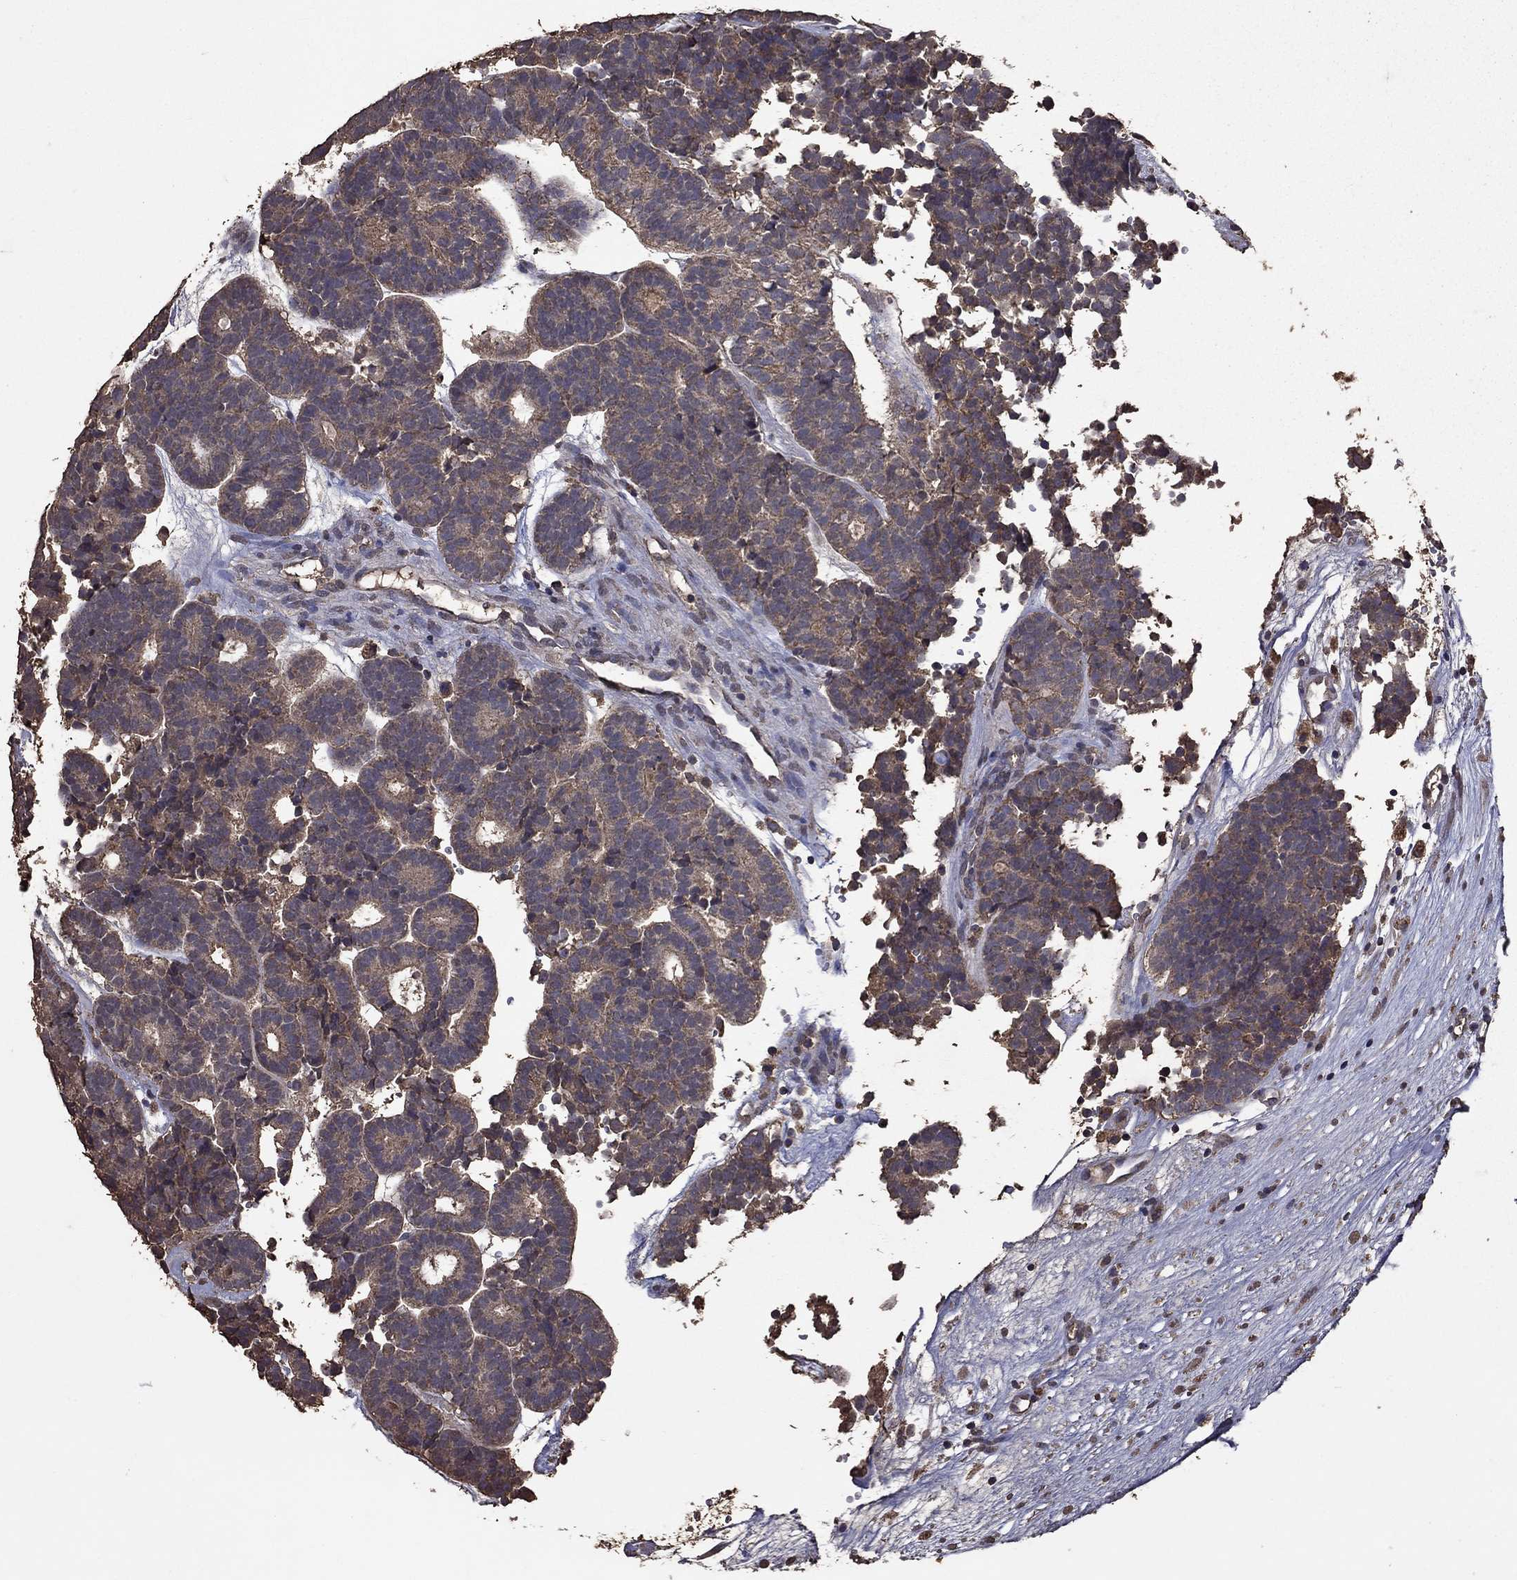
{"staining": {"intensity": "weak", "quantity": "25%-75%", "location": "cytoplasmic/membranous"}, "tissue": "head and neck cancer", "cell_type": "Tumor cells", "image_type": "cancer", "snomed": [{"axis": "morphology", "description": "Adenocarcinoma, NOS"}, {"axis": "topography", "description": "Head-Neck"}], "caption": "Brown immunohistochemical staining in head and neck cancer exhibits weak cytoplasmic/membranous staining in about 25%-75% of tumor cells.", "gene": "SERPINA5", "patient": {"sex": "female", "age": 81}}